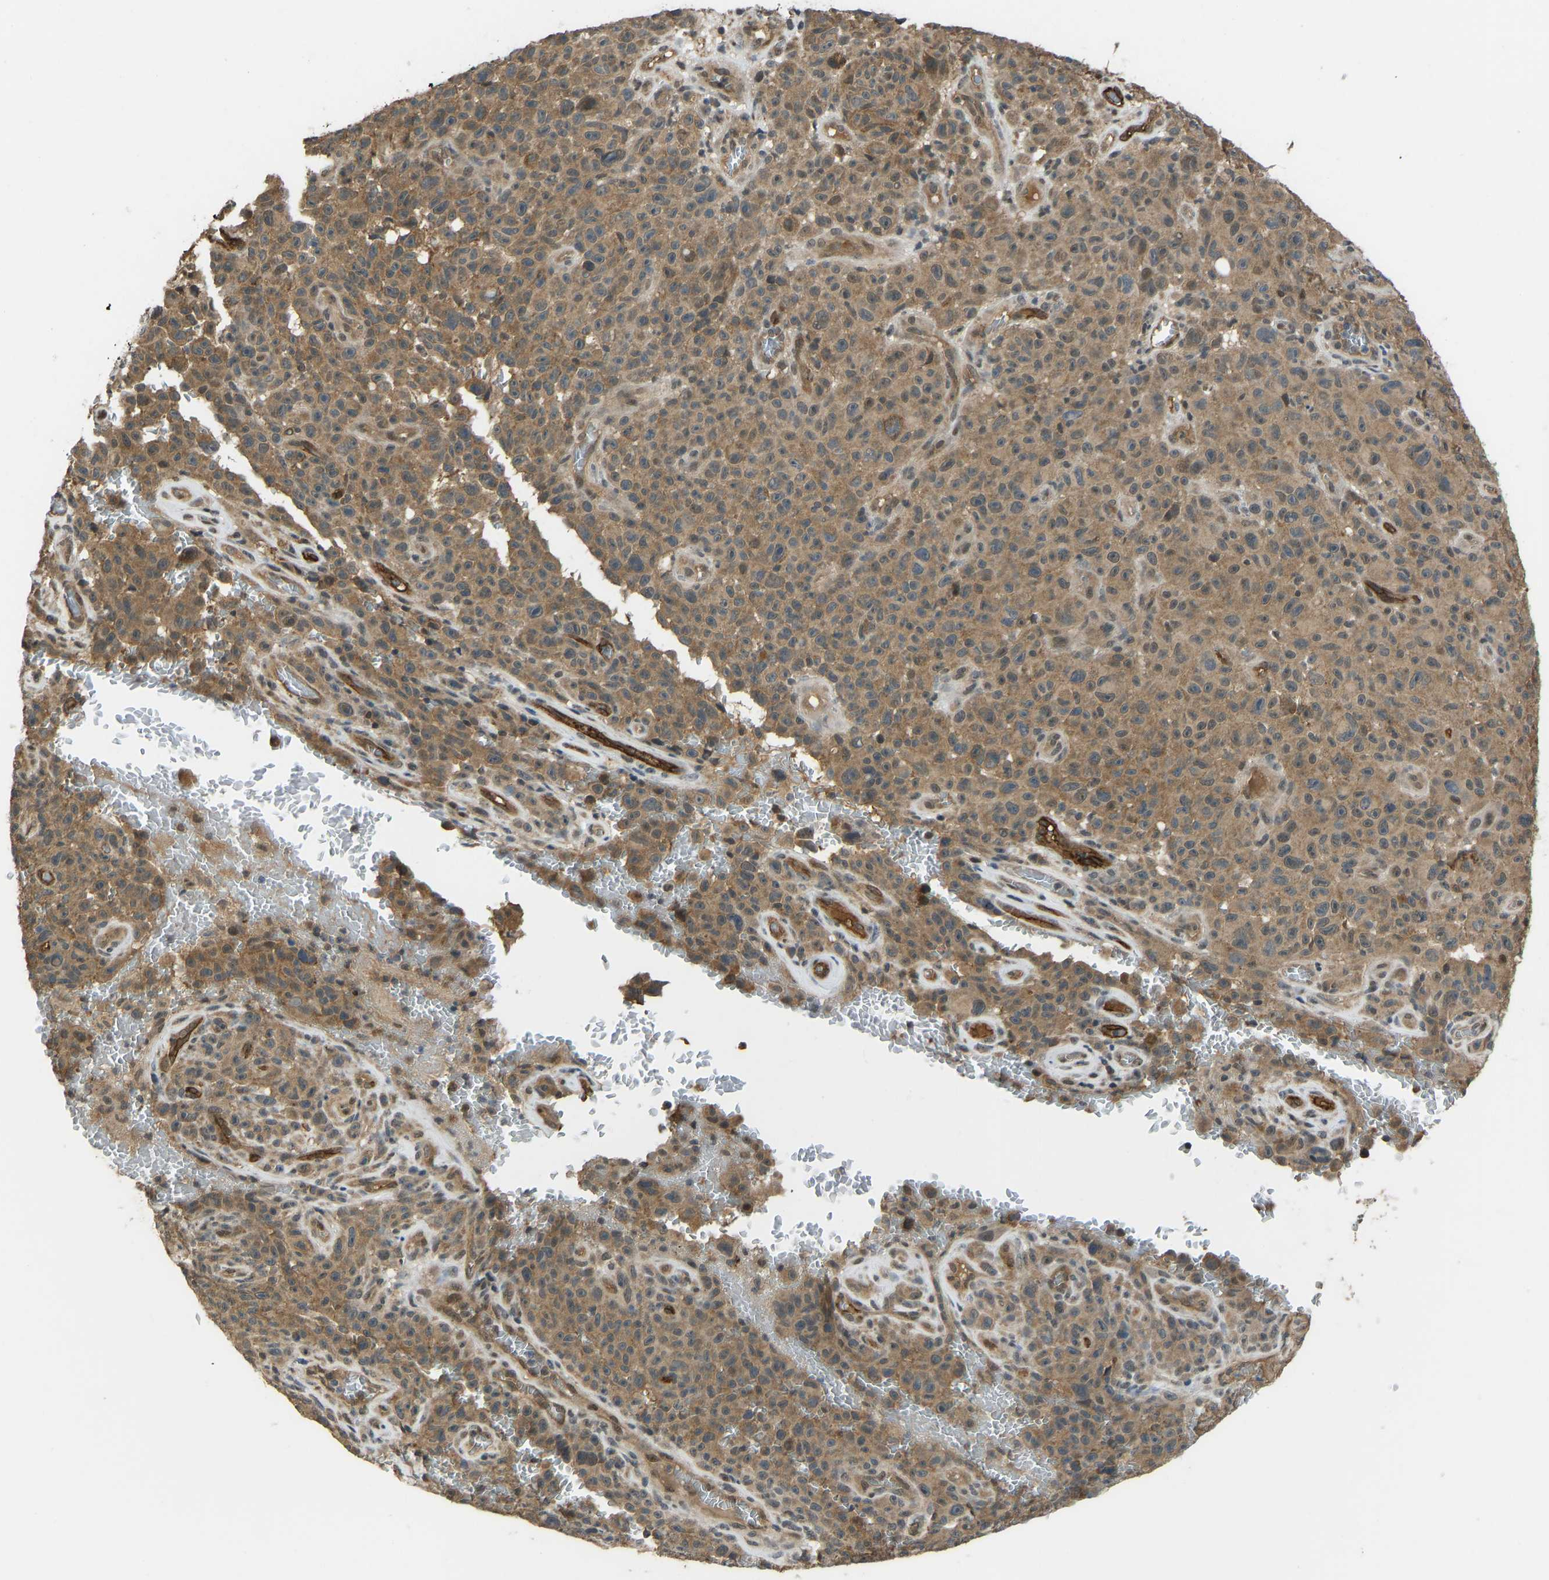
{"staining": {"intensity": "moderate", "quantity": ">75%", "location": "cytoplasmic/membranous"}, "tissue": "melanoma", "cell_type": "Tumor cells", "image_type": "cancer", "snomed": [{"axis": "morphology", "description": "Malignant melanoma, NOS"}, {"axis": "topography", "description": "Skin"}], "caption": "Tumor cells show medium levels of moderate cytoplasmic/membranous staining in approximately >75% of cells in melanoma.", "gene": "CCT8", "patient": {"sex": "female", "age": 82}}